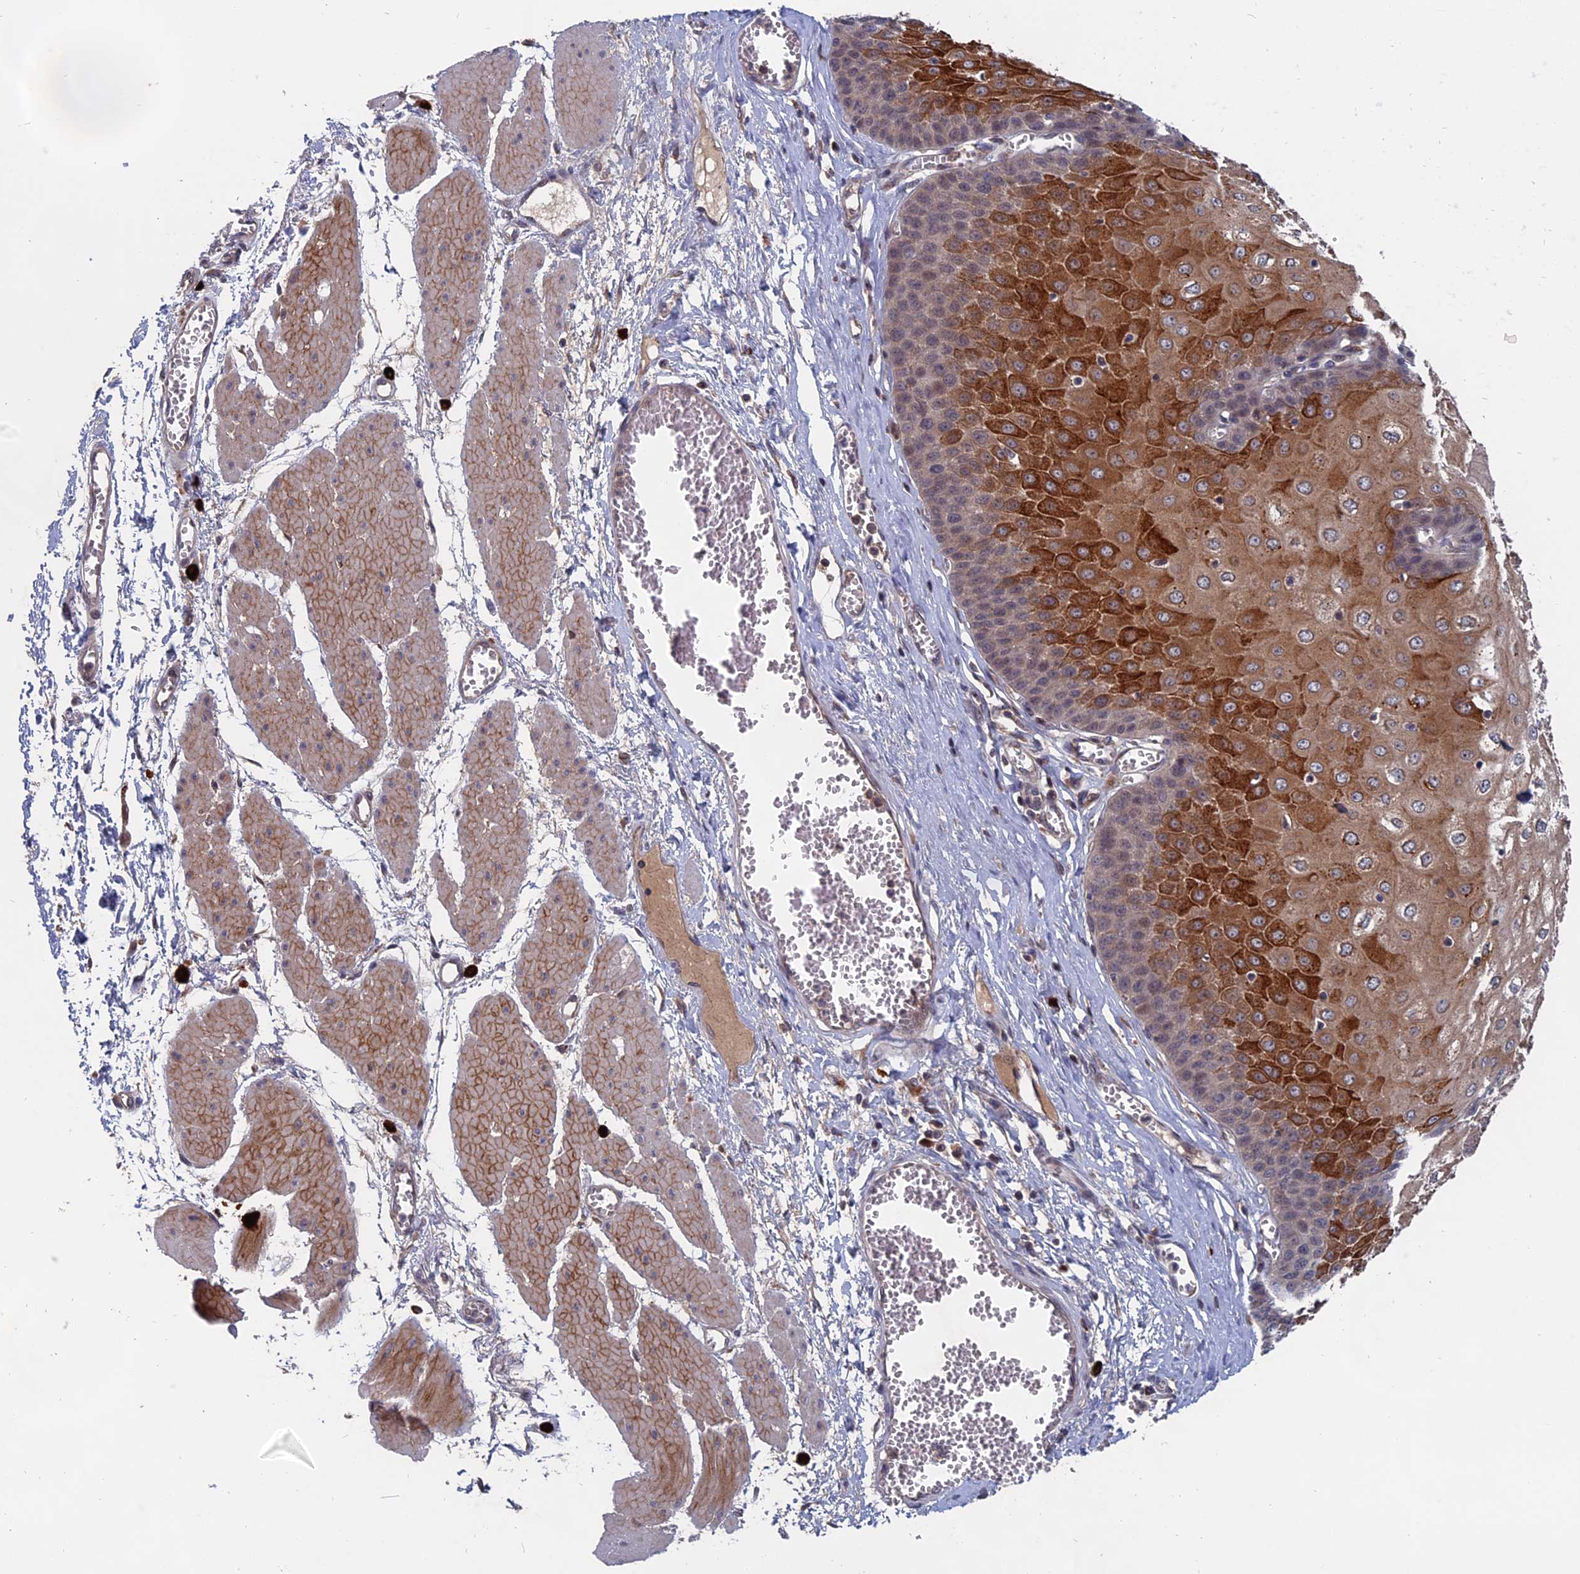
{"staining": {"intensity": "strong", "quantity": "25%-75%", "location": "cytoplasmic/membranous"}, "tissue": "esophagus", "cell_type": "Squamous epithelial cells", "image_type": "normal", "snomed": [{"axis": "morphology", "description": "Normal tissue, NOS"}, {"axis": "topography", "description": "Esophagus"}], "caption": "A histopathology image of human esophagus stained for a protein displays strong cytoplasmic/membranous brown staining in squamous epithelial cells. (IHC, brightfield microscopy, high magnification).", "gene": "TRAPPC2L", "patient": {"sex": "male", "age": 60}}